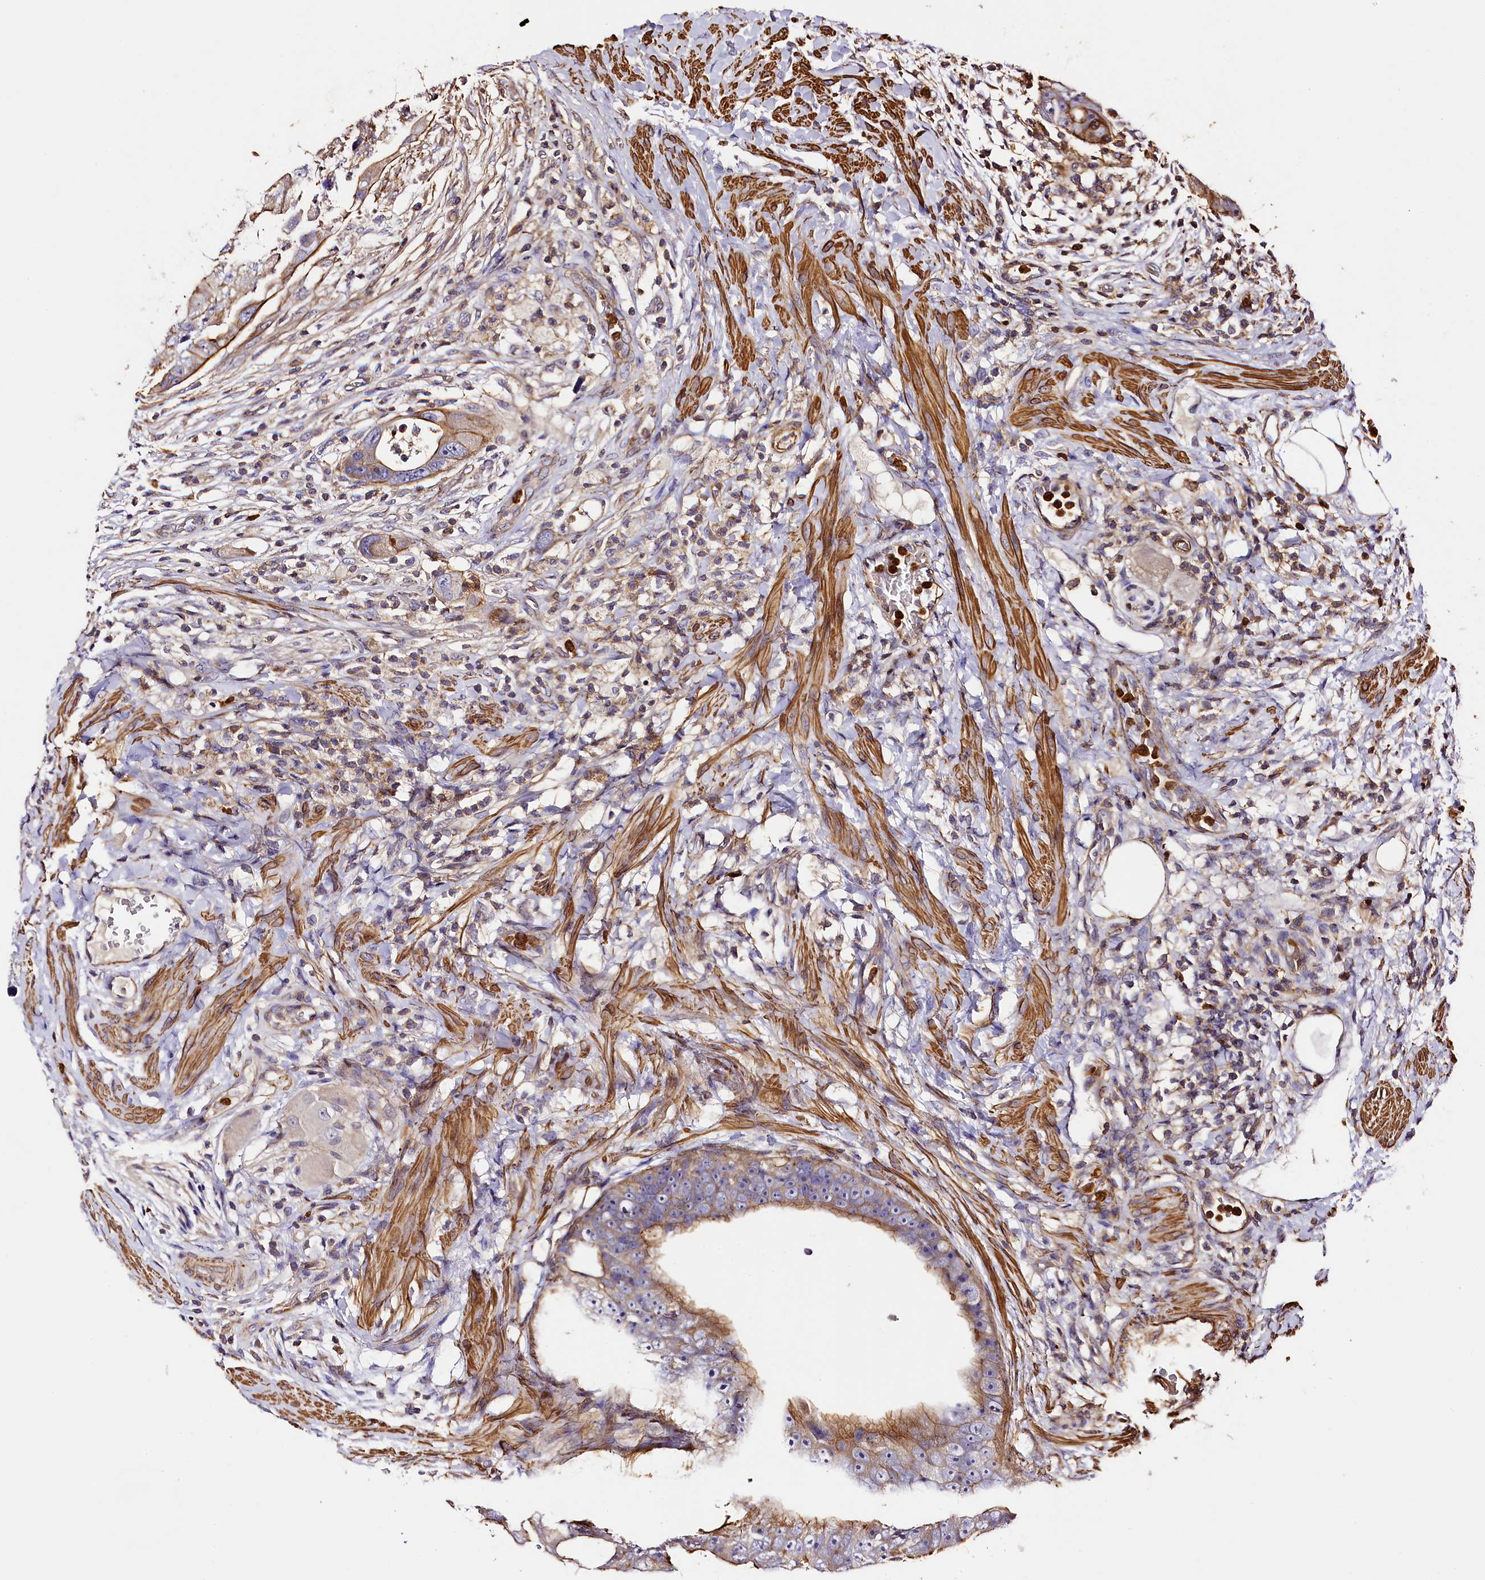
{"staining": {"intensity": "moderate", "quantity": "25%-75%", "location": "cytoplasmic/membranous"}, "tissue": "colorectal cancer", "cell_type": "Tumor cells", "image_type": "cancer", "snomed": [{"axis": "morphology", "description": "Adenocarcinoma, NOS"}, {"axis": "topography", "description": "Rectum"}], "caption": "Immunohistochemistry (IHC) photomicrograph of neoplastic tissue: colorectal cancer (adenocarcinoma) stained using immunohistochemistry (IHC) demonstrates medium levels of moderate protein expression localized specifically in the cytoplasmic/membranous of tumor cells, appearing as a cytoplasmic/membranous brown color.", "gene": "RAPSN", "patient": {"sex": "male", "age": 59}}